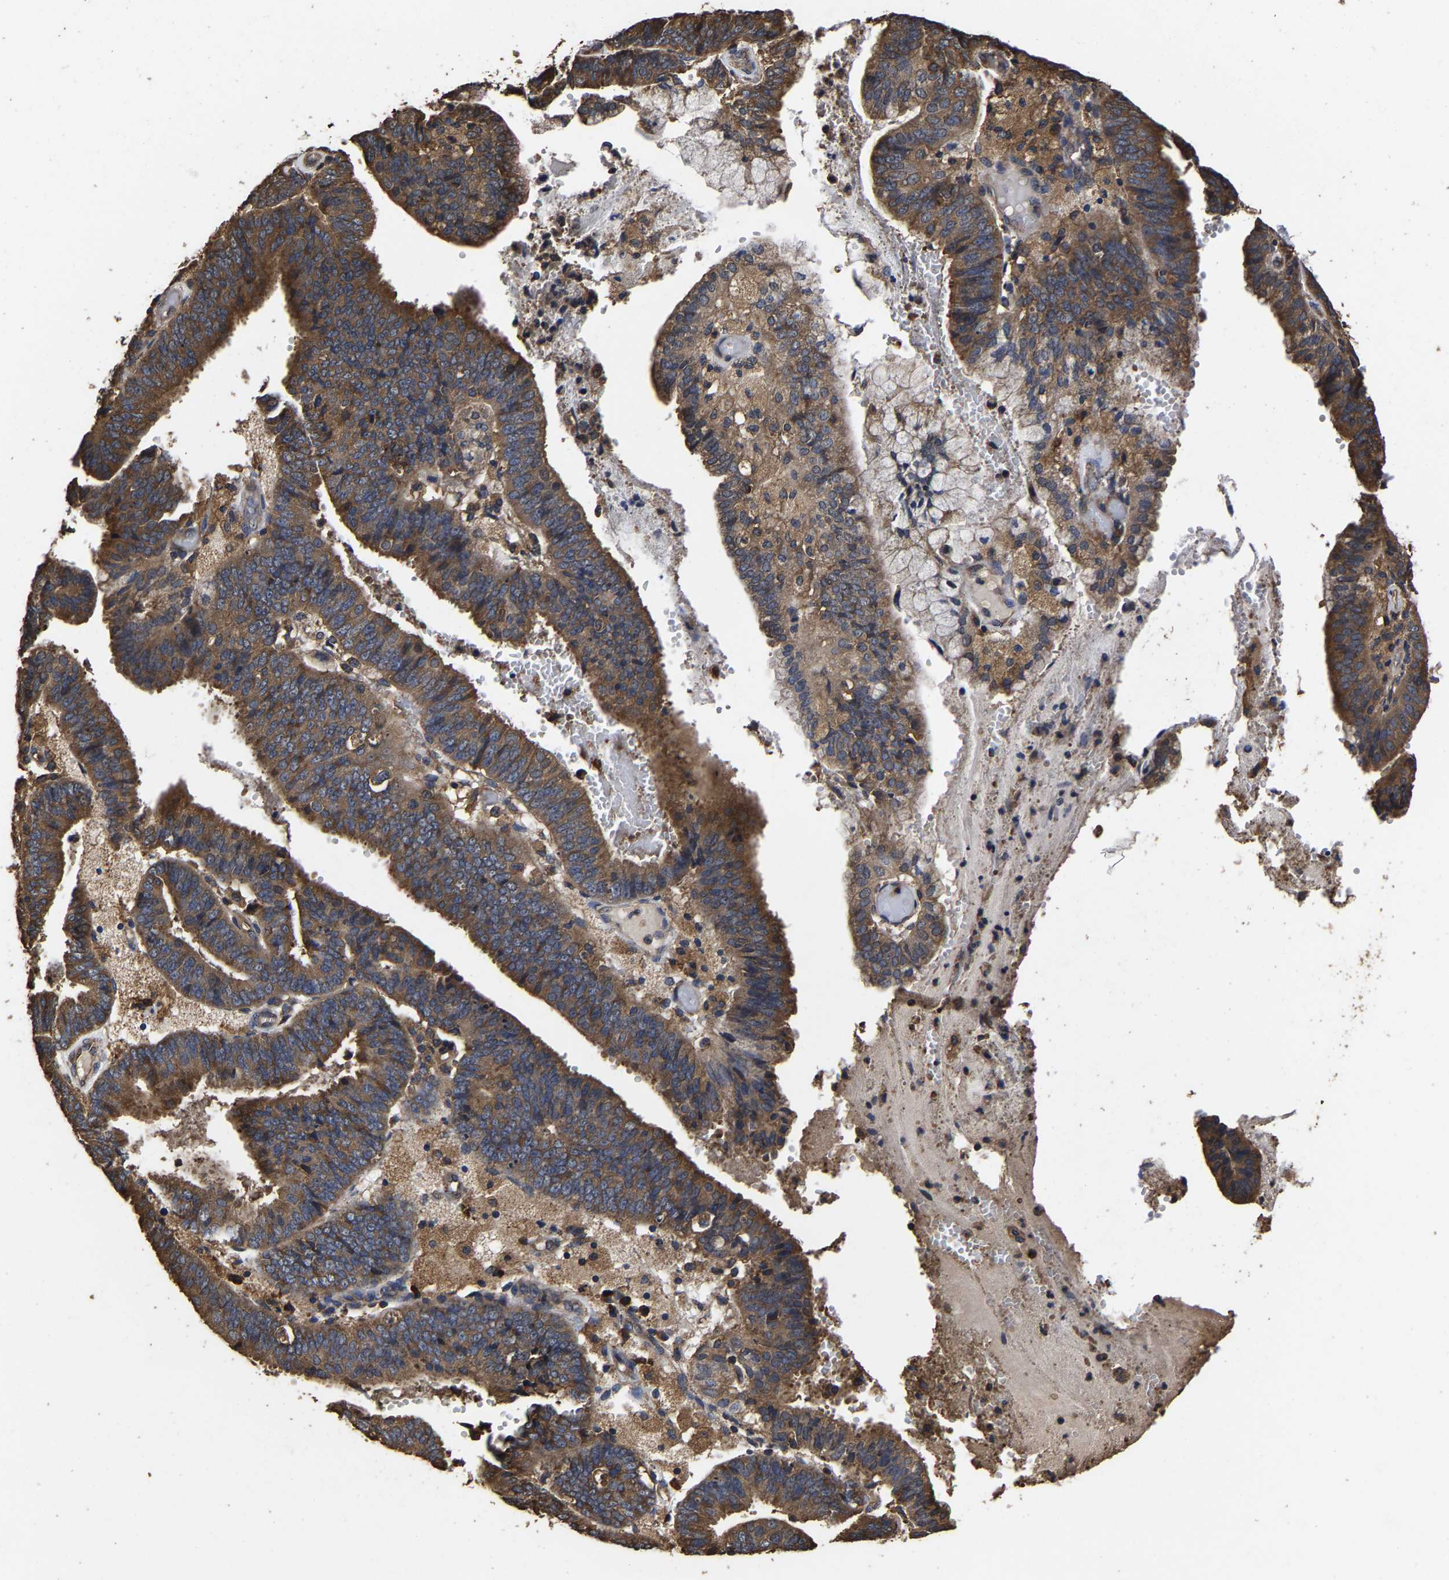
{"staining": {"intensity": "strong", "quantity": ">75%", "location": "cytoplasmic/membranous"}, "tissue": "endometrial cancer", "cell_type": "Tumor cells", "image_type": "cancer", "snomed": [{"axis": "morphology", "description": "Adenocarcinoma, NOS"}, {"axis": "topography", "description": "Endometrium"}], "caption": "An image showing strong cytoplasmic/membranous staining in approximately >75% of tumor cells in endometrial cancer (adenocarcinoma), as visualized by brown immunohistochemical staining.", "gene": "ITCH", "patient": {"sex": "female", "age": 63}}